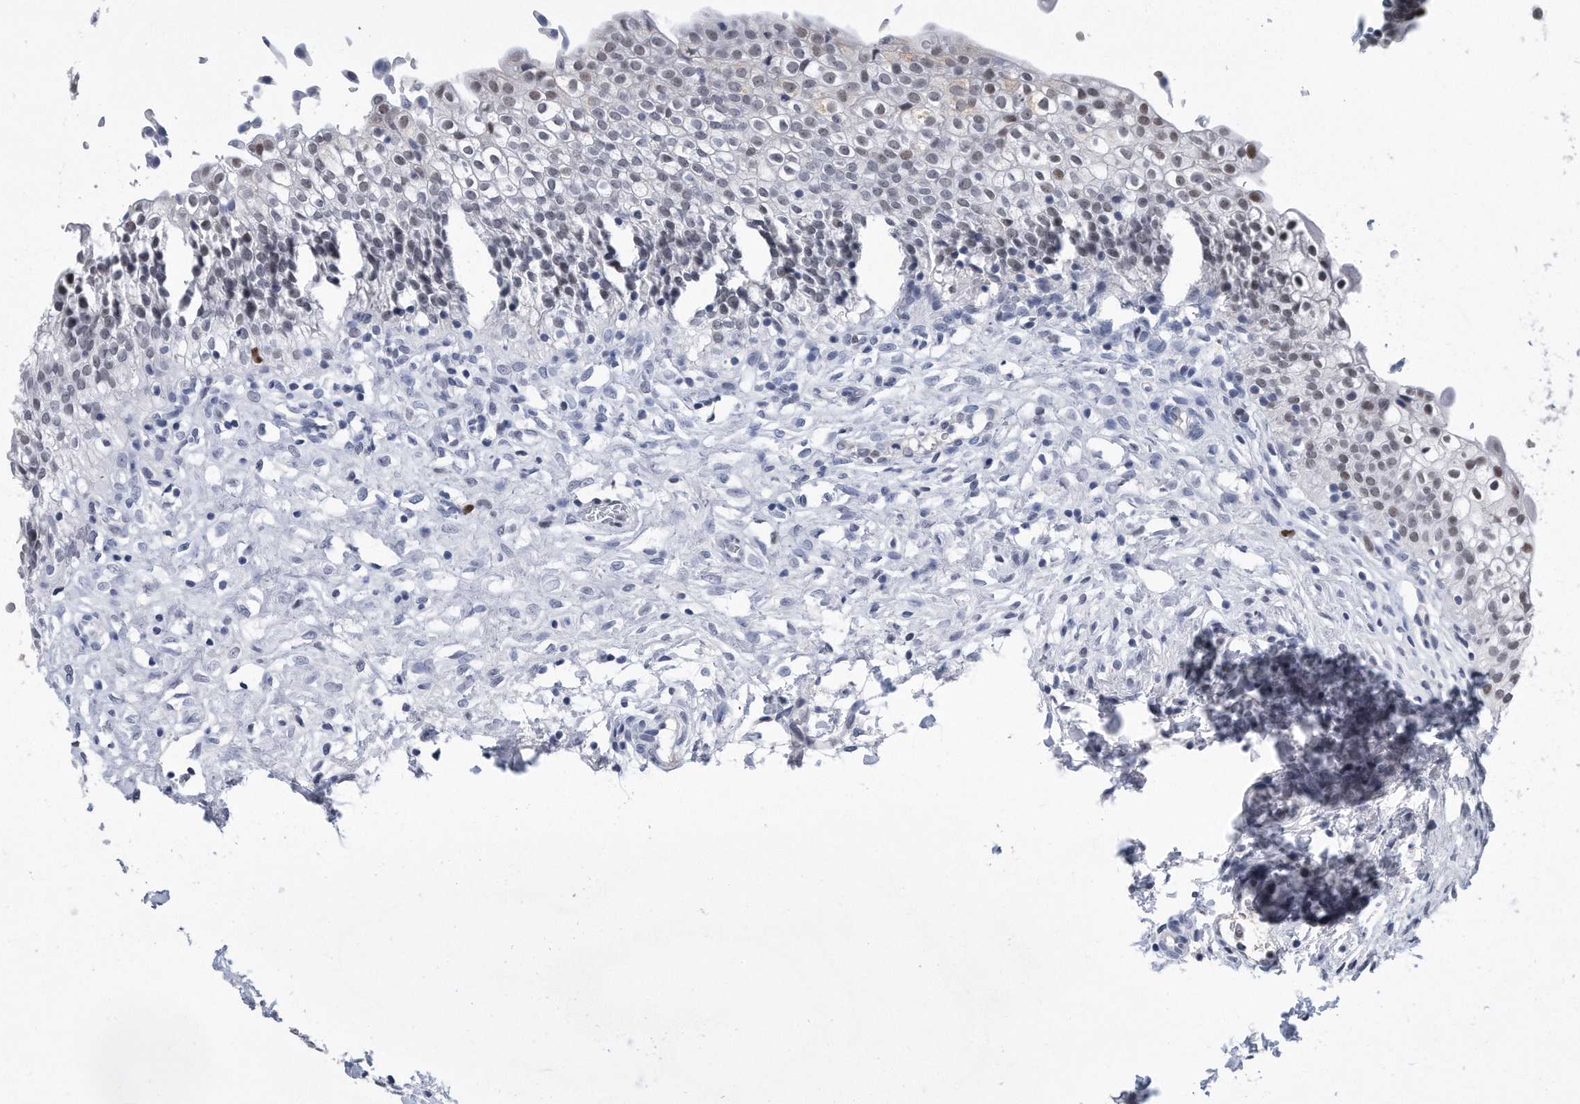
{"staining": {"intensity": "weak", "quantity": "<25%", "location": "nuclear"}, "tissue": "urinary bladder", "cell_type": "Urothelial cells", "image_type": "normal", "snomed": [{"axis": "morphology", "description": "Normal tissue, NOS"}, {"axis": "topography", "description": "Urinary bladder"}], "caption": "The photomicrograph exhibits no significant positivity in urothelial cells of urinary bladder.", "gene": "PCNA", "patient": {"sex": "male", "age": 55}}